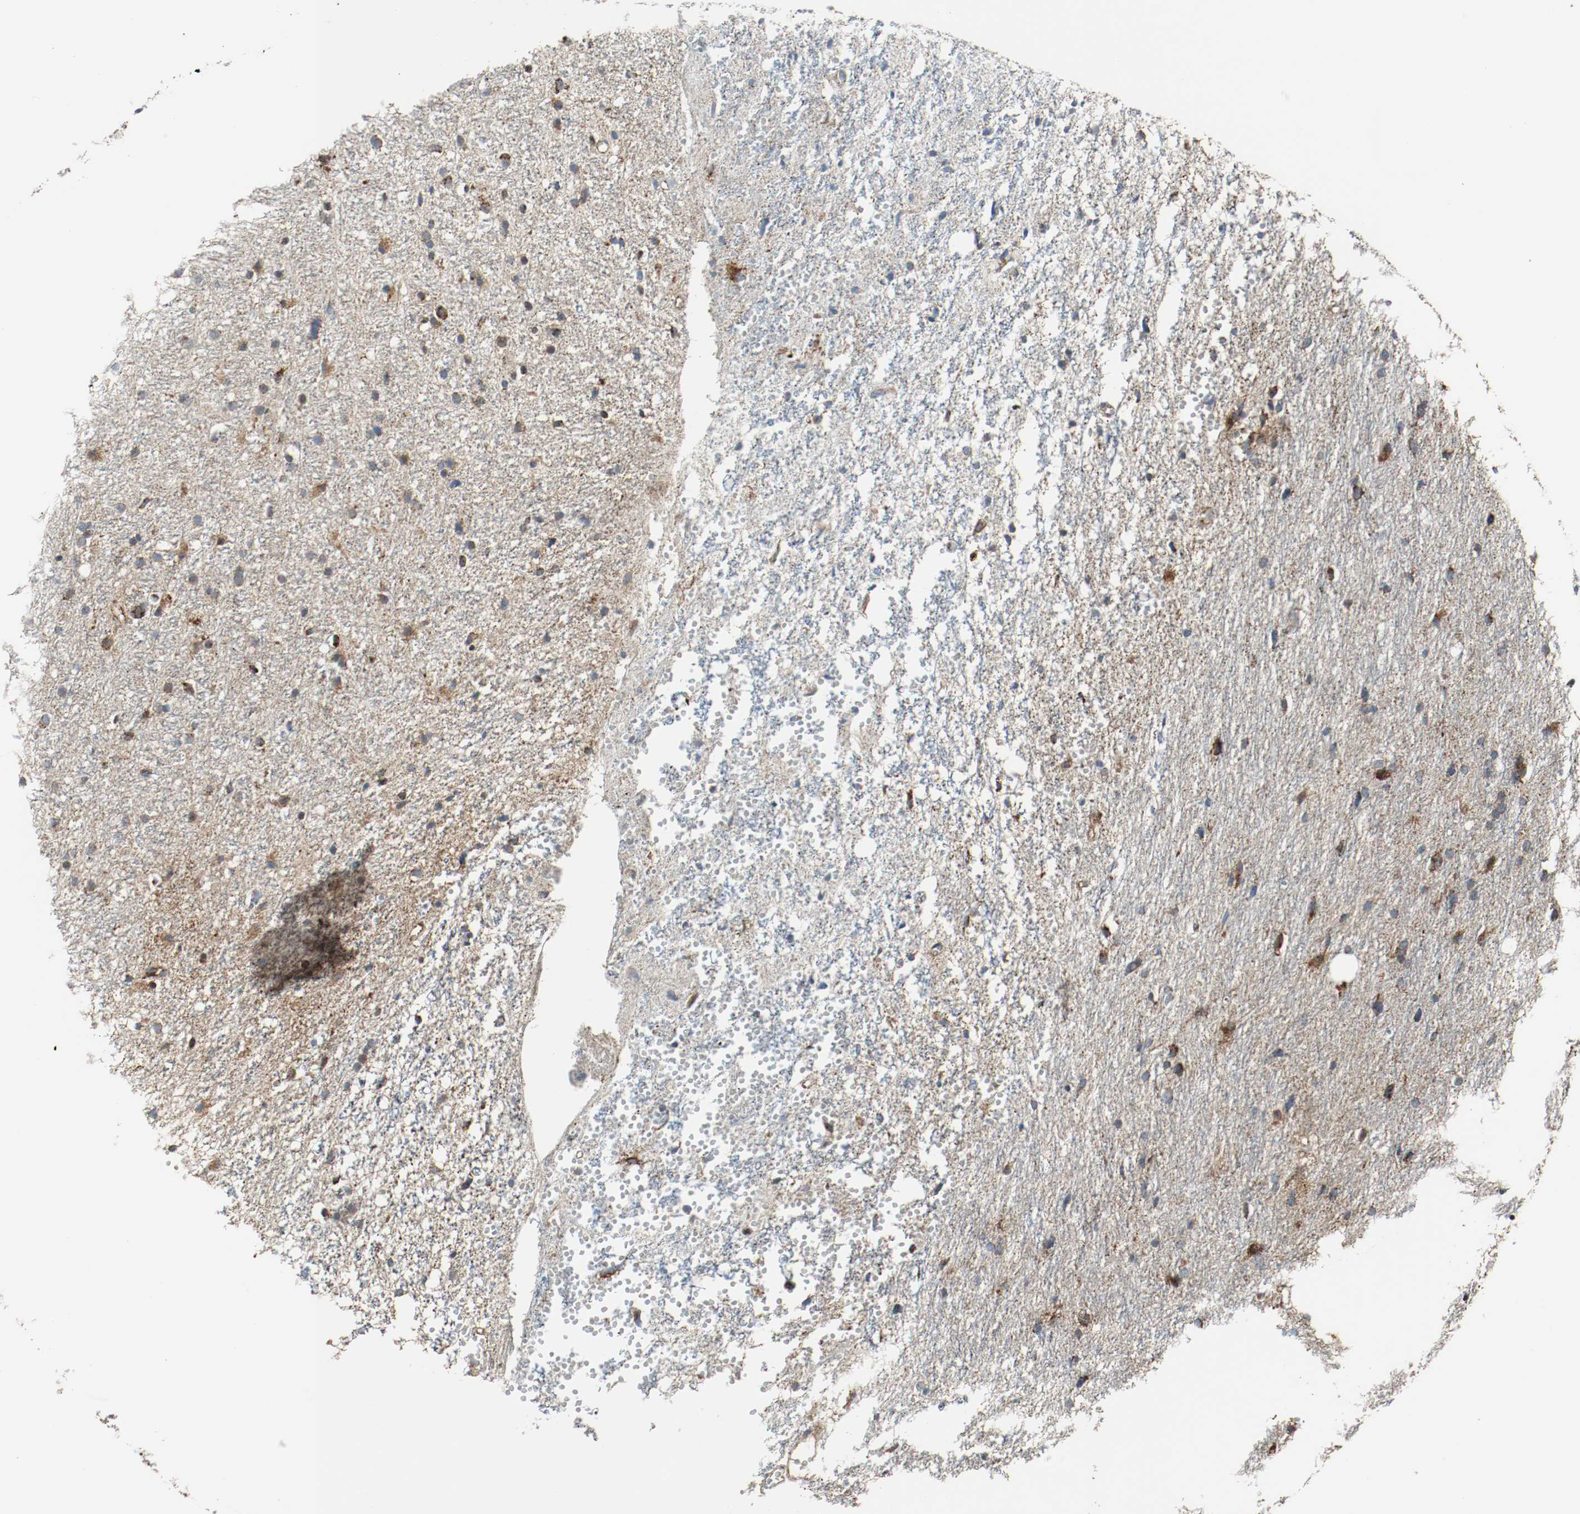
{"staining": {"intensity": "strong", "quantity": ">75%", "location": "cytoplasmic/membranous"}, "tissue": "glioma", "cell_type": "Tumor cells", "image_type": "cancer", "snomed": [{"axis": "morphology", "description": "Glioma, malignant, High grade"}, {"axis": "topography", "description": "Brain"}], "caption": "Brown immunohistochemical staining in human malignant high-grade glioma reveals strong cytoplasmic/membranous expression in about >75% of tumor cells.", "gene": "TXNRD1", "patient": {"sex": "female", "age": 59}}